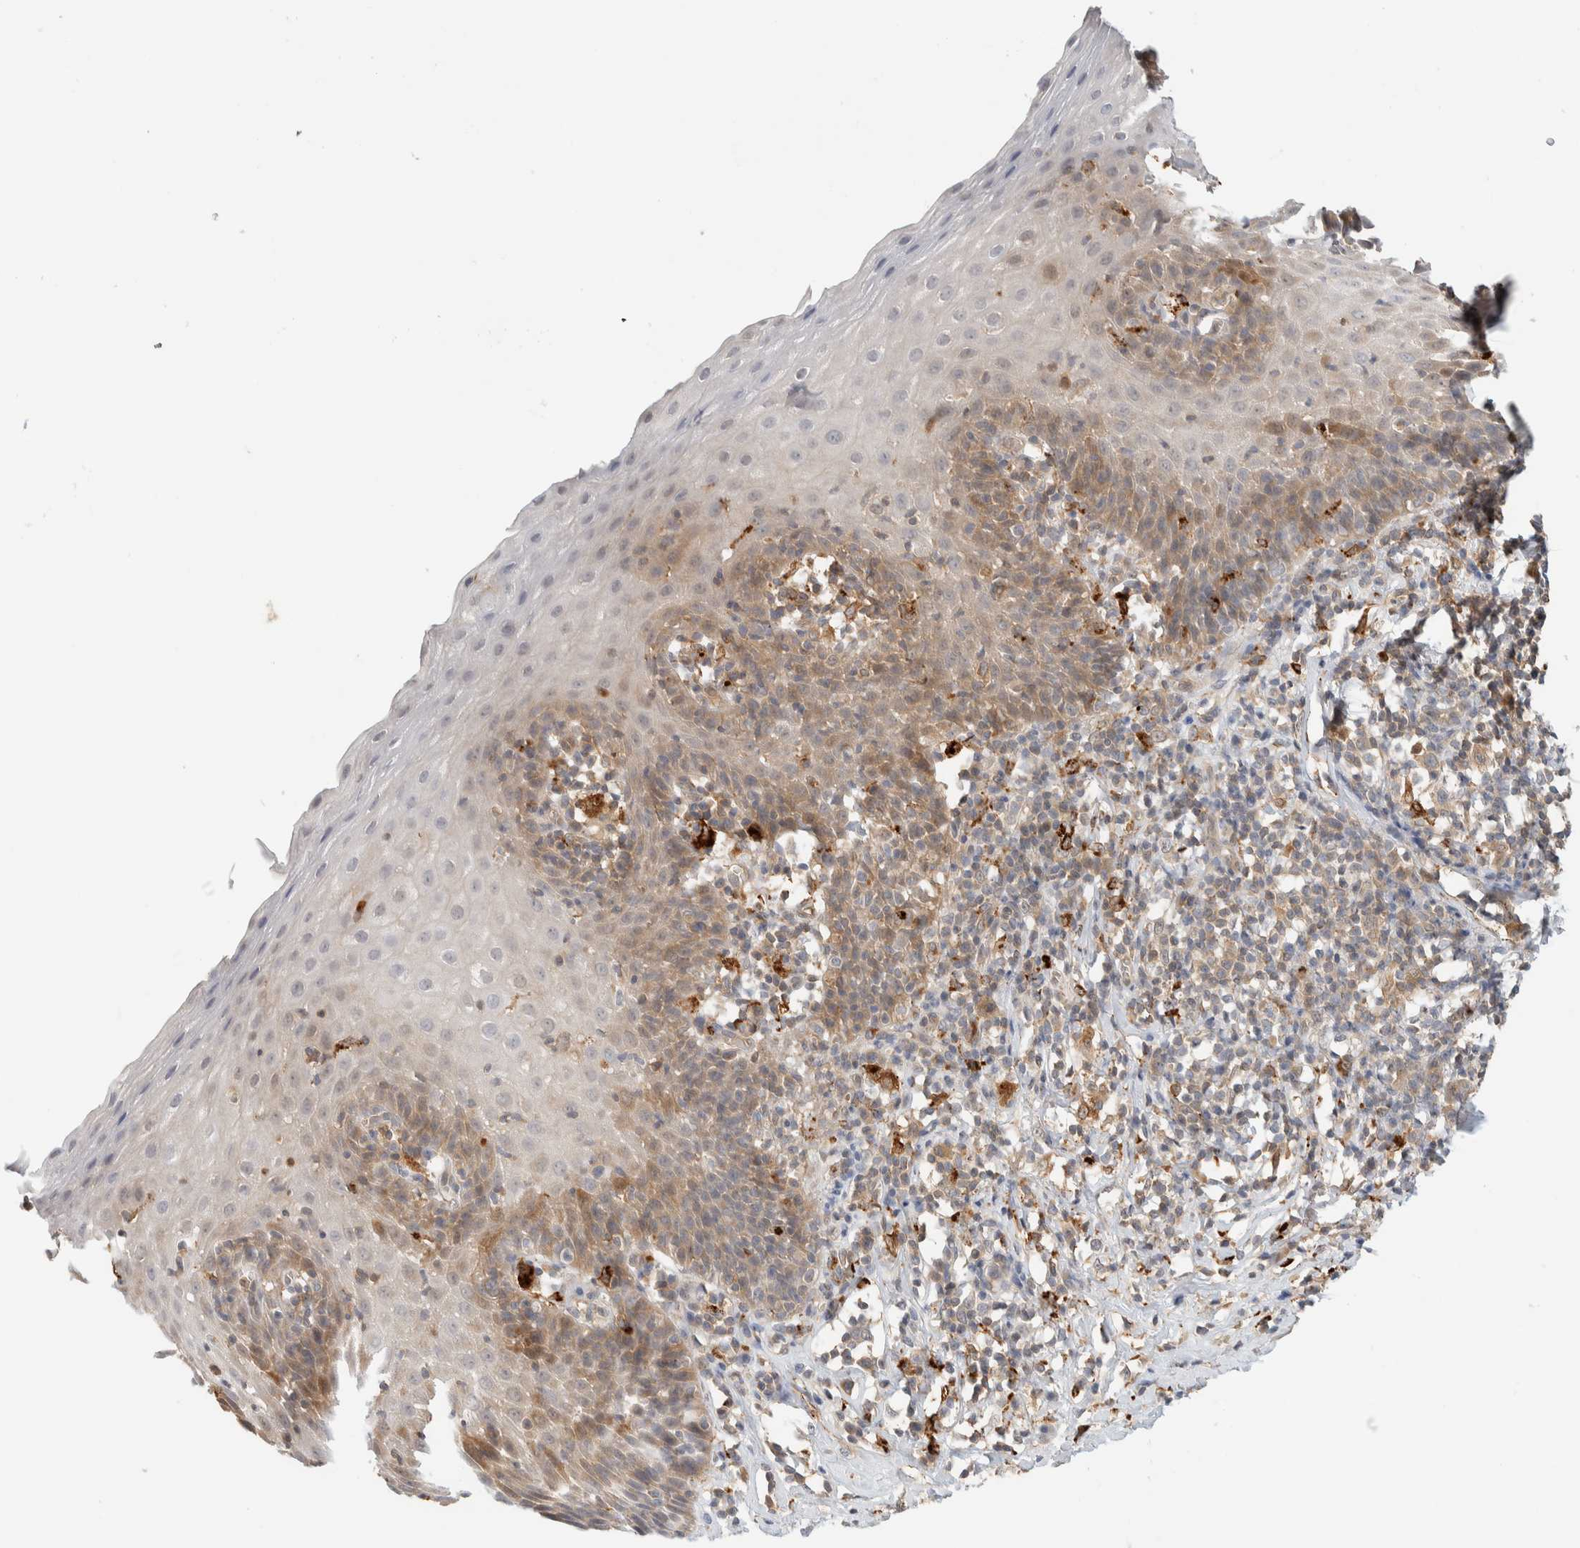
{"staining": {"intensity": "moderate", "quantity": "<25%", "location": "cytoplasmic/membranous"}, "tissue": "esophagus", "cell_type": "Squamous epithelial cells", "image_type": "normal", "snomed": [{"axis": "morphology", "description": "Normal tissue, NOS"}, {"axis": "topography", "description": "Esophagus"}], "caption": "Protein analysis of benign esophagus reveals moderate cytoplasmic/membranous expression in about <25% of squamous epithelial cells.", "gene": "GCLM", "patient": {"sex": "female", "age": 61}}